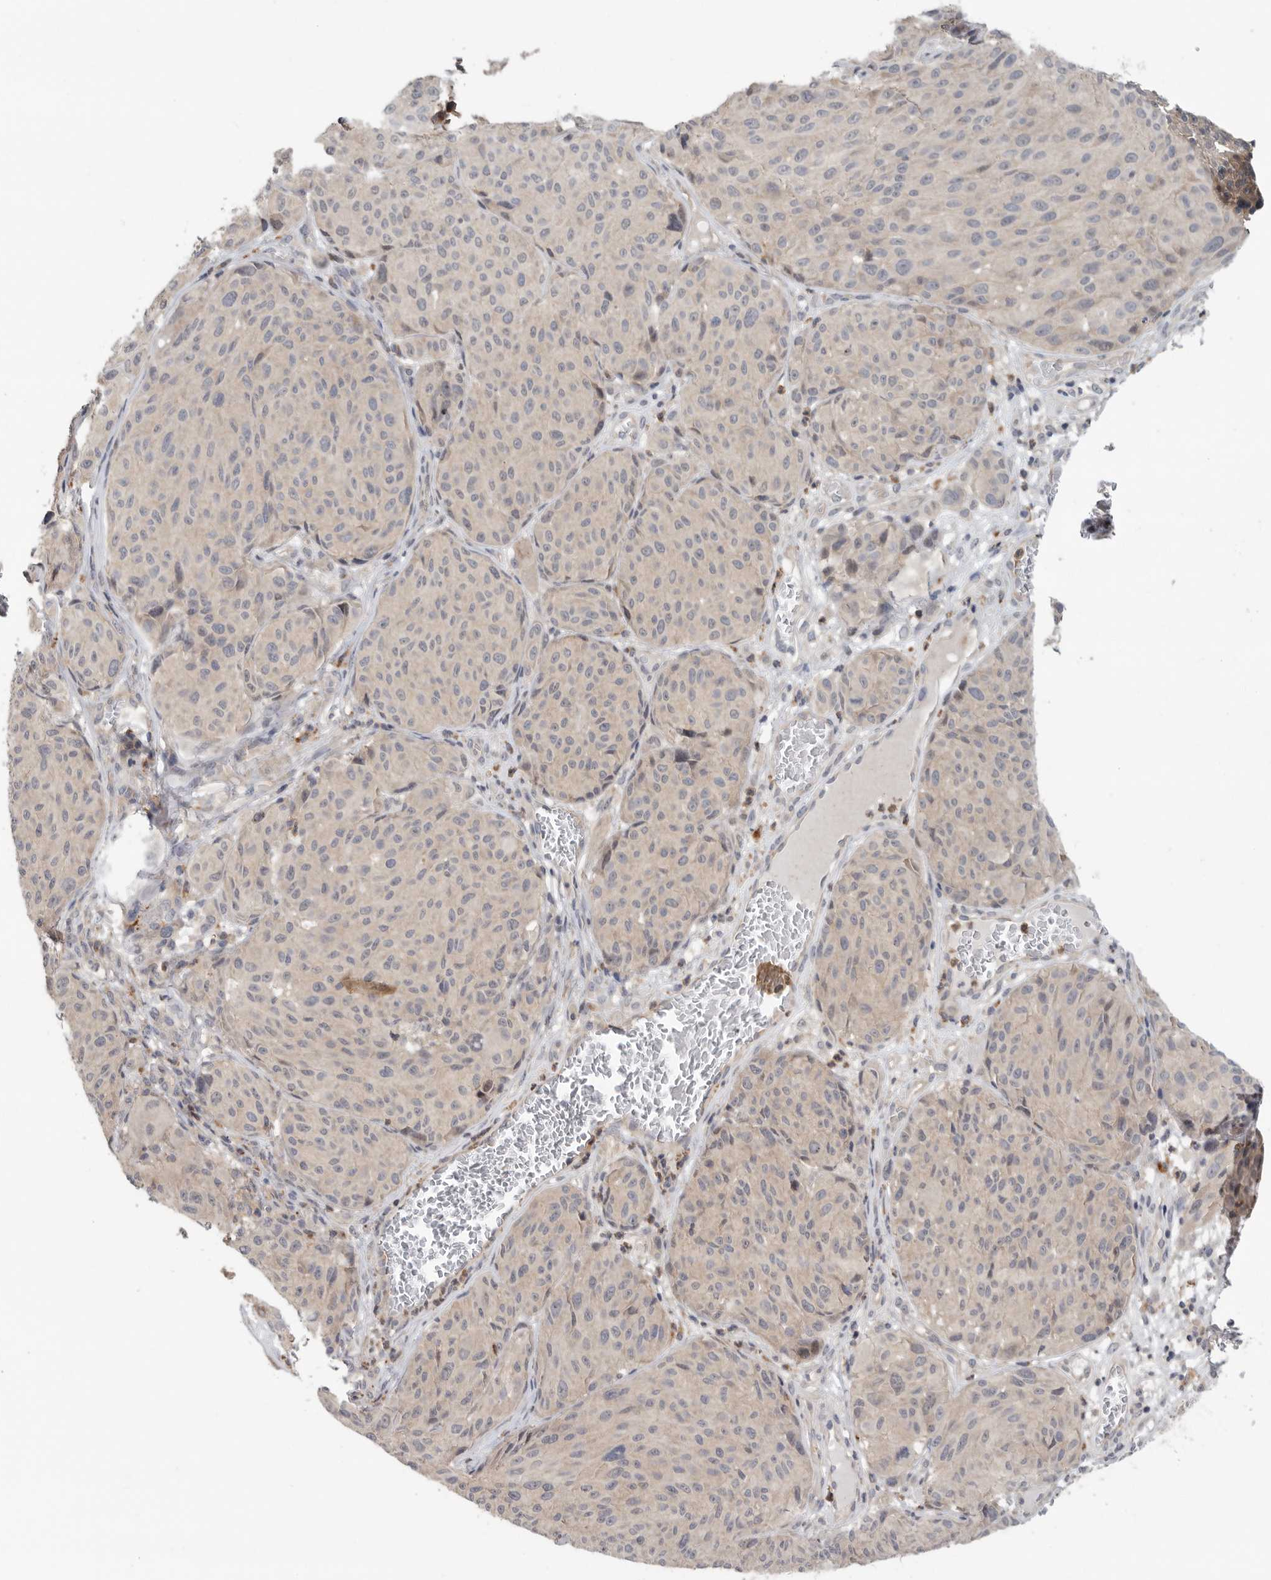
{"staining": {"intensity": "negative", "quantity": "none", "location": "none"}, "tissue": "melanoma", "cell_type": "Tumor cells", "image_type": "cancer", "snomed": [{"axis": "morphology", "description": "Malignant melanoma, NOS"}, {"axis": "topography", "description": "Skin"}], "caption": "A micrograph of malignant melanoma stained for a protein reveals no brown staining in tumor cells. (DAB immunohistochemistry with hematoxylin counter stain).", "gene": "KLK5", "patient": {"sex": "male", "age": 83}}